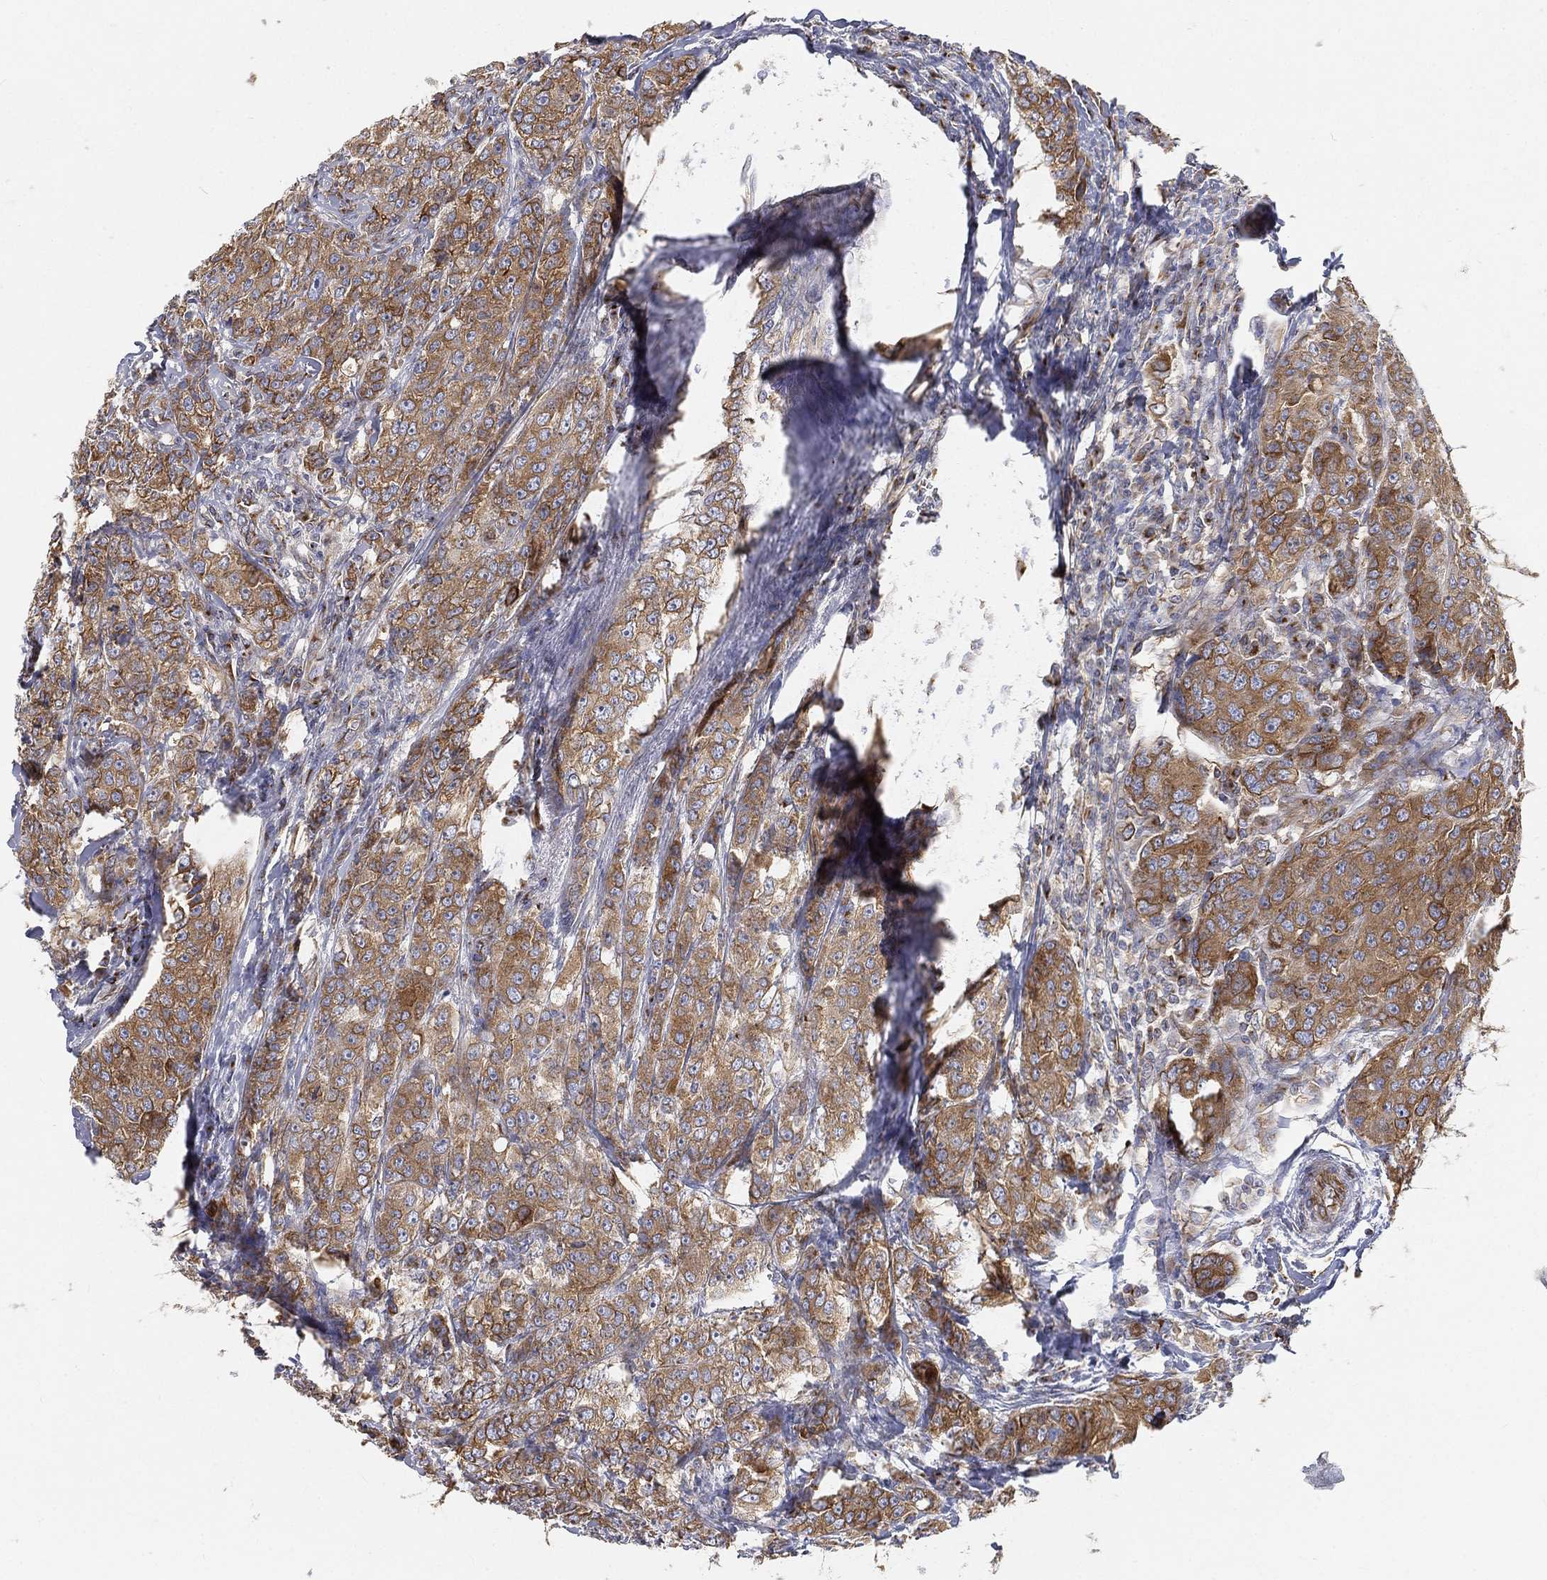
{"staining": {"intensity": "moderate", "quantity": ">75%", "location": "cytoplasmic/membranous"}, "tissue": "breast cancer", "cell_type": "Tumor cells", "image_type": "cancer", "snomed": [{"axis": "morphology", "description": "Duct carcinoma"}, {"axis": "topography", "description": "Breast"}], "caption": "The image displays immunohistochemical staining of breast cancer (intraductal carcinoma). There is moderate cytoplasmic/membranous positivity is identified in about >75% of tumor cells.", "gene": "TMEM25", "patient": {"sex": "female", "age": 43}}